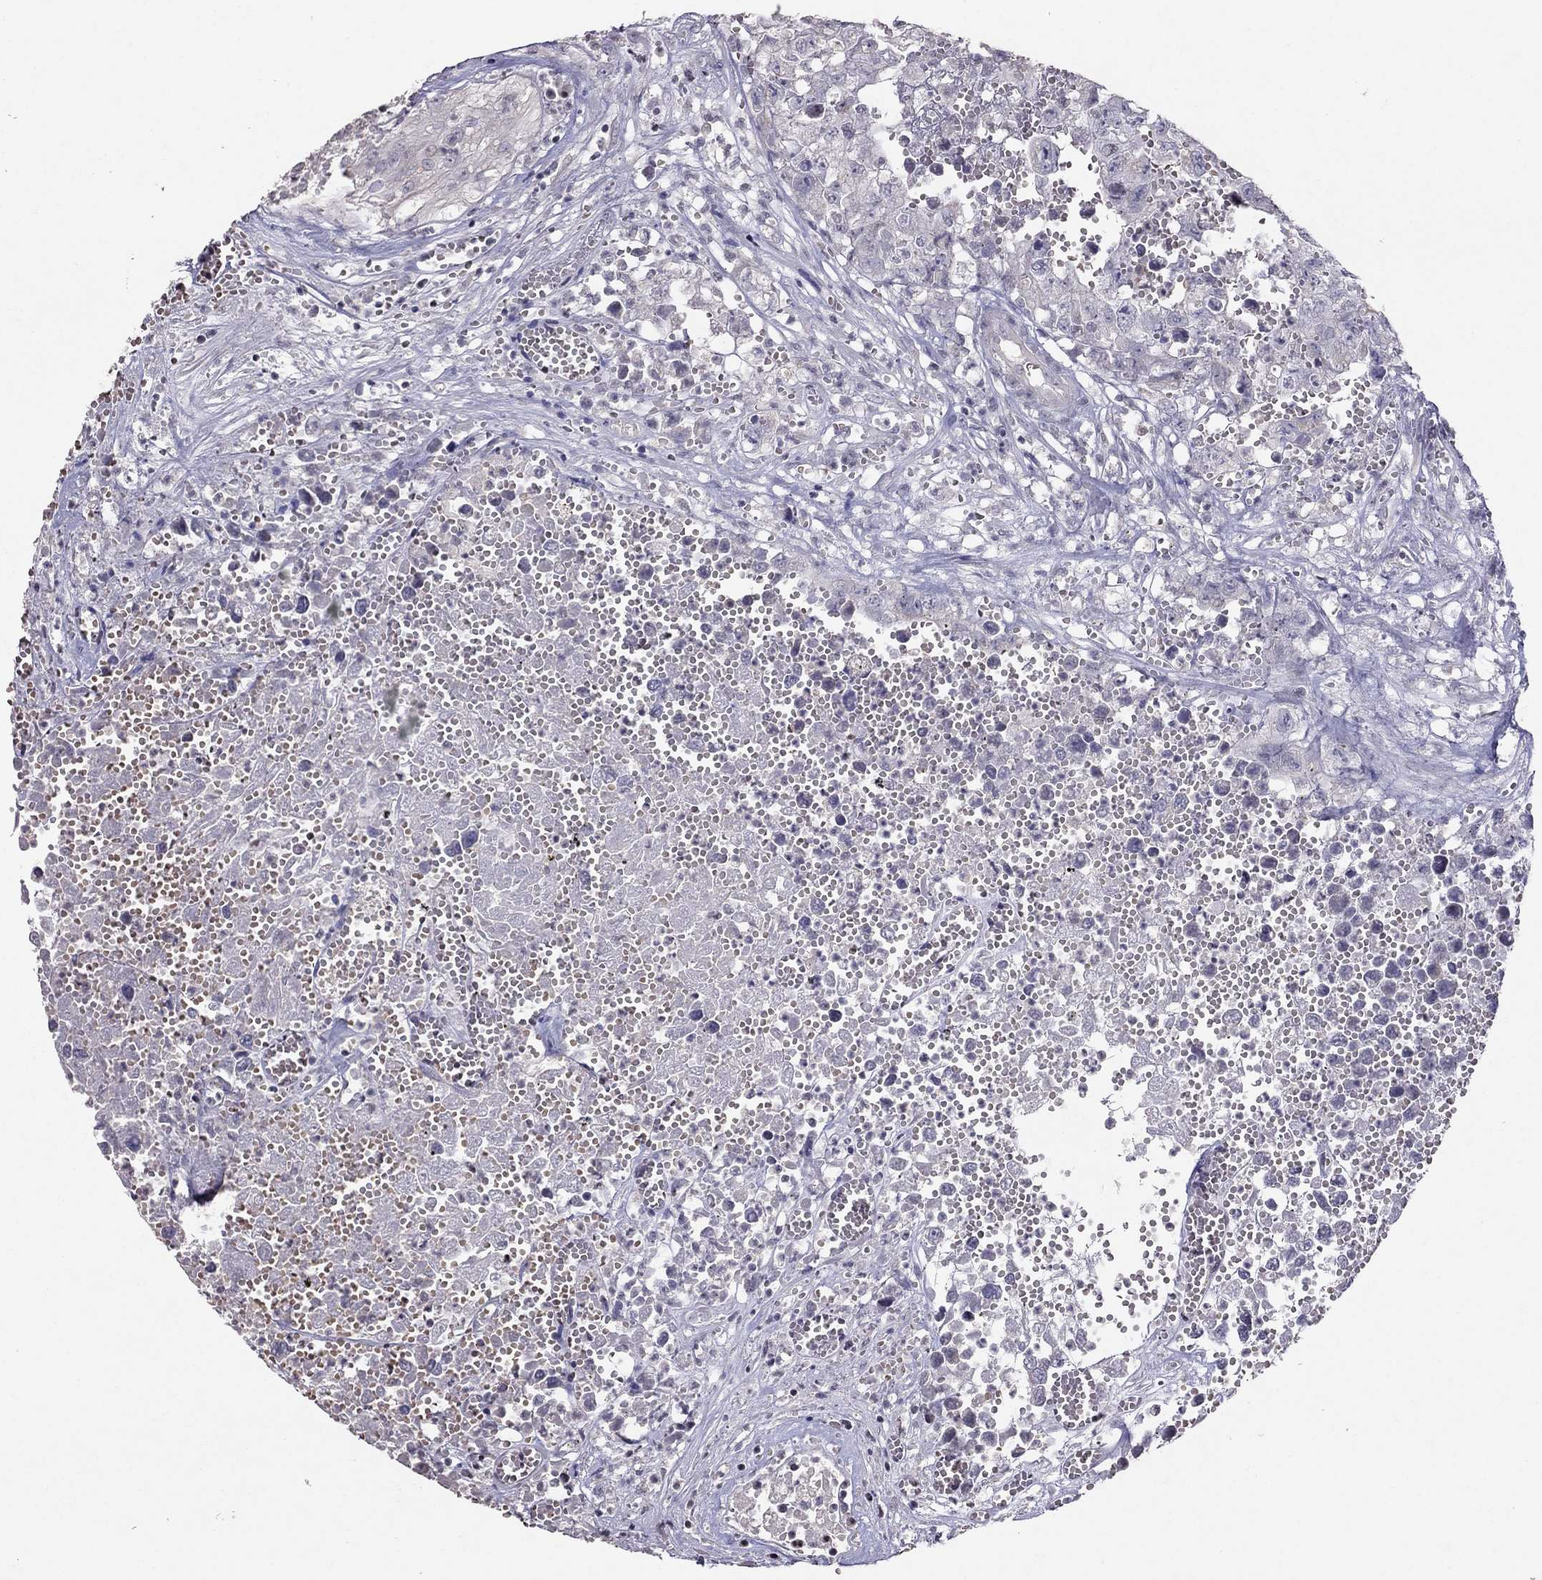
{"staining": {"intensity": "negative", "quantity": "none", "location": "none"}, "tissue": "testis cancer", "cell_type": "Tumor cells", "image_type": "cancer", "snomed": [{"axis": "morphology", "description": "Seminoma, NOS"}, {"axis": "morphology", "description": "Carcinoma, Embryonal, NOS"}, {"axis": "topography", "description": "Testis"}], "caption": "Tumor cells are negative for protein expression in human testis cancer.", "gene": "TSHB", "patient": {"sex": "male", "age": 22}}